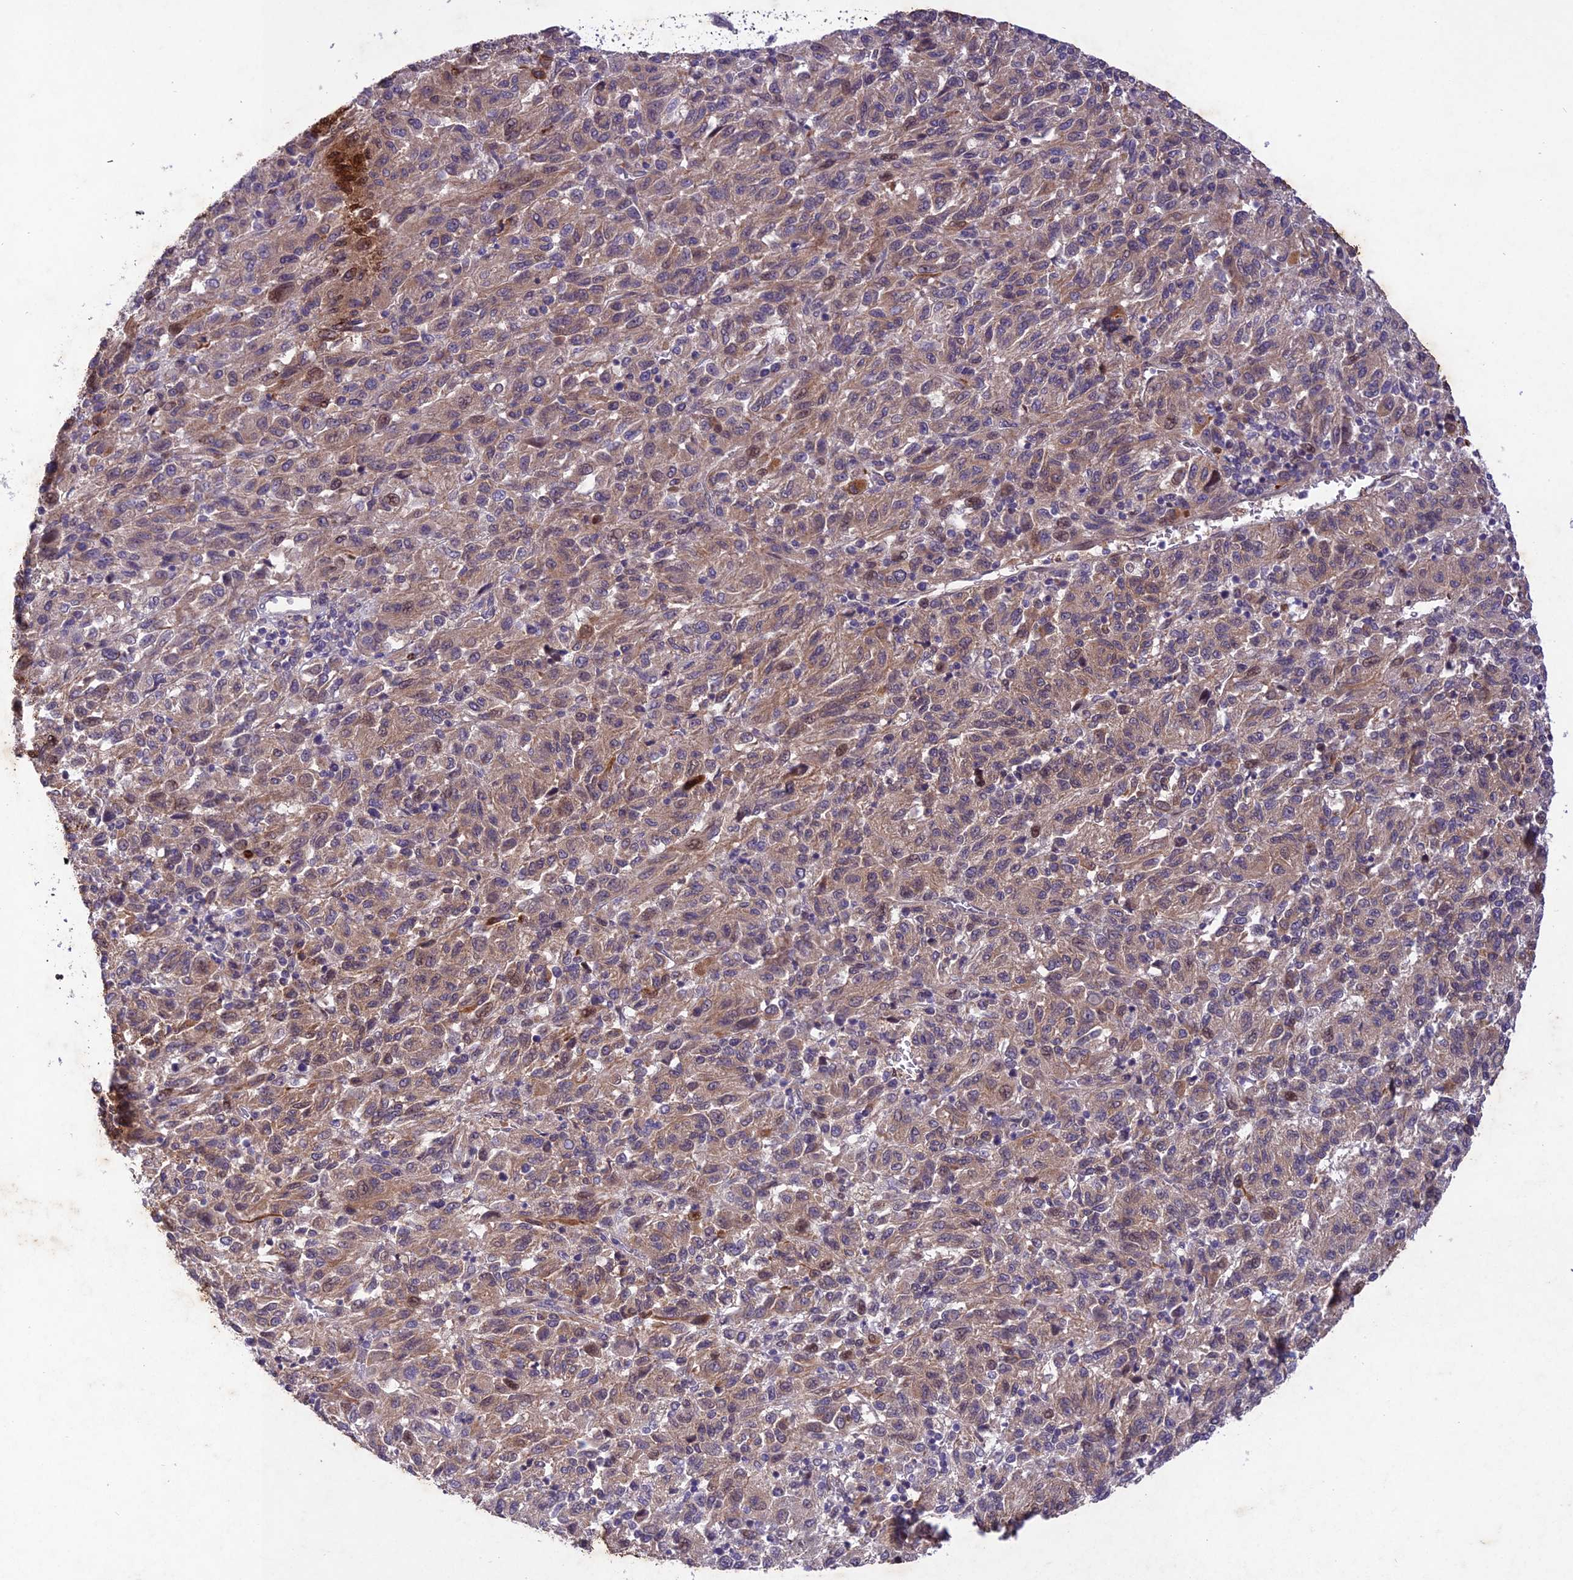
{"staining": {"intensity": "moderate", "quantity": ">75%", "location": "cytoplasmic/membranous"}, "tissue": "melanoma", "cell_type": "Tumor cells", "image_type": "cancer", "snomed": [{"axis": "morphology", "description": "Malignant melanoma, Metastatic site"}, {"axis": "topography", "description": "Lung"}], "caption": "Immunohistochemistry (IHC) photomicrograph of human malignant melanoma (metastatic site) stained for a protein (brown), which shows medium levels of moderate cytoplasmic/membranous expression in about >75% of tumor cells.", "gene": "ANKRD52", "patient": {"sex": "male", "age": 64}}